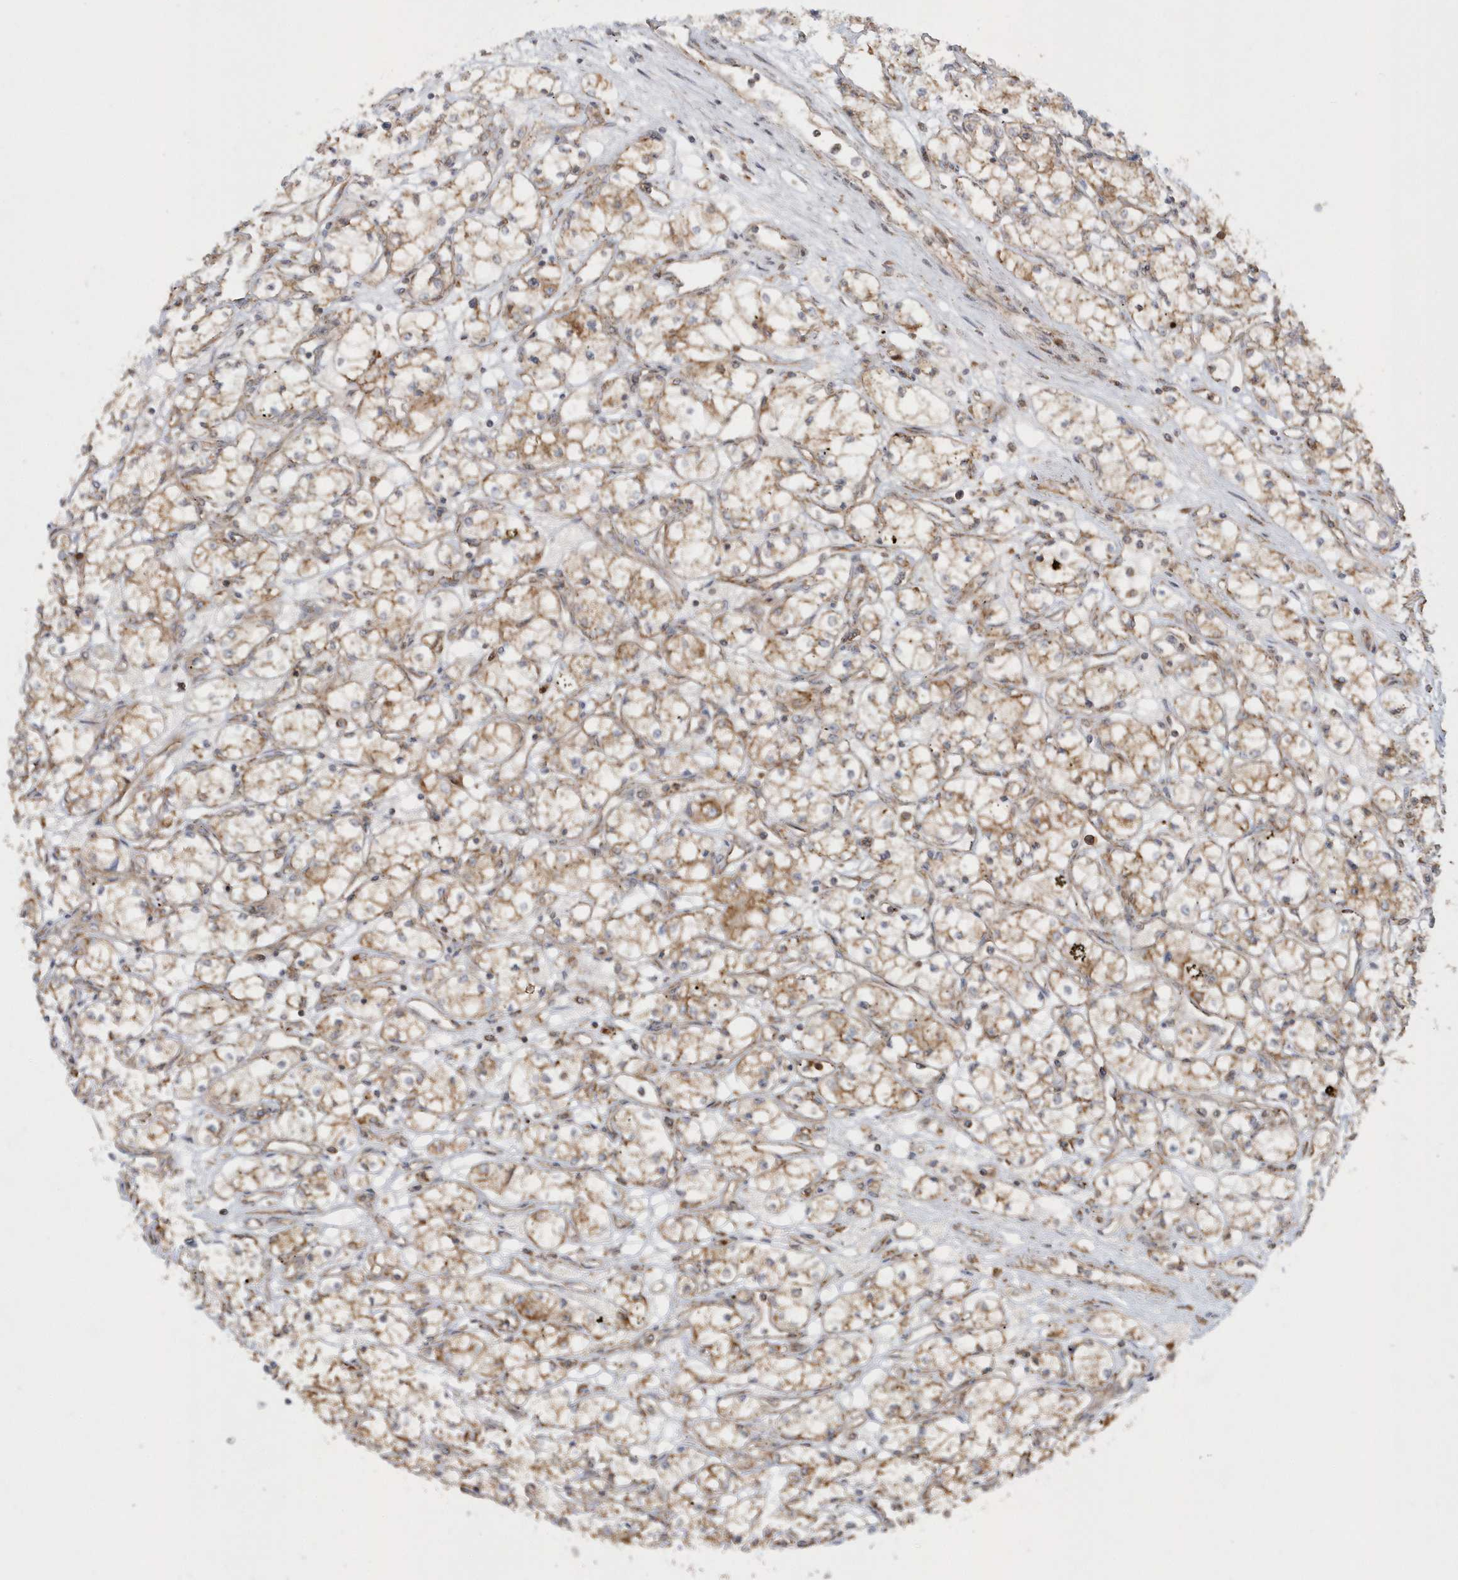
{"staining": {"intensity": "moderate", "quantity": ">75%", "location": "cytoplasmic/membranous"}, "tissue": "renal cancer", "cell_type": "Tumor cells", "image_type": "cancer", "snomed": [{"axis": "morphology", "description": "Adenocarcinoma, NOS"}, {"axis": "topography", "description": "Kidney"}], "caption": "This histopathology image exhibits renal adenocarcinoma stained with immunohistochemistry (IHC) to label a protein in brown. The cytoplasmic/membranous of tumor cells show moderate positivity for the protein. Nuclei are counter-stained blue.", "gene": "SH3BP2", "patient": {"sex": "male", "age": 59}}